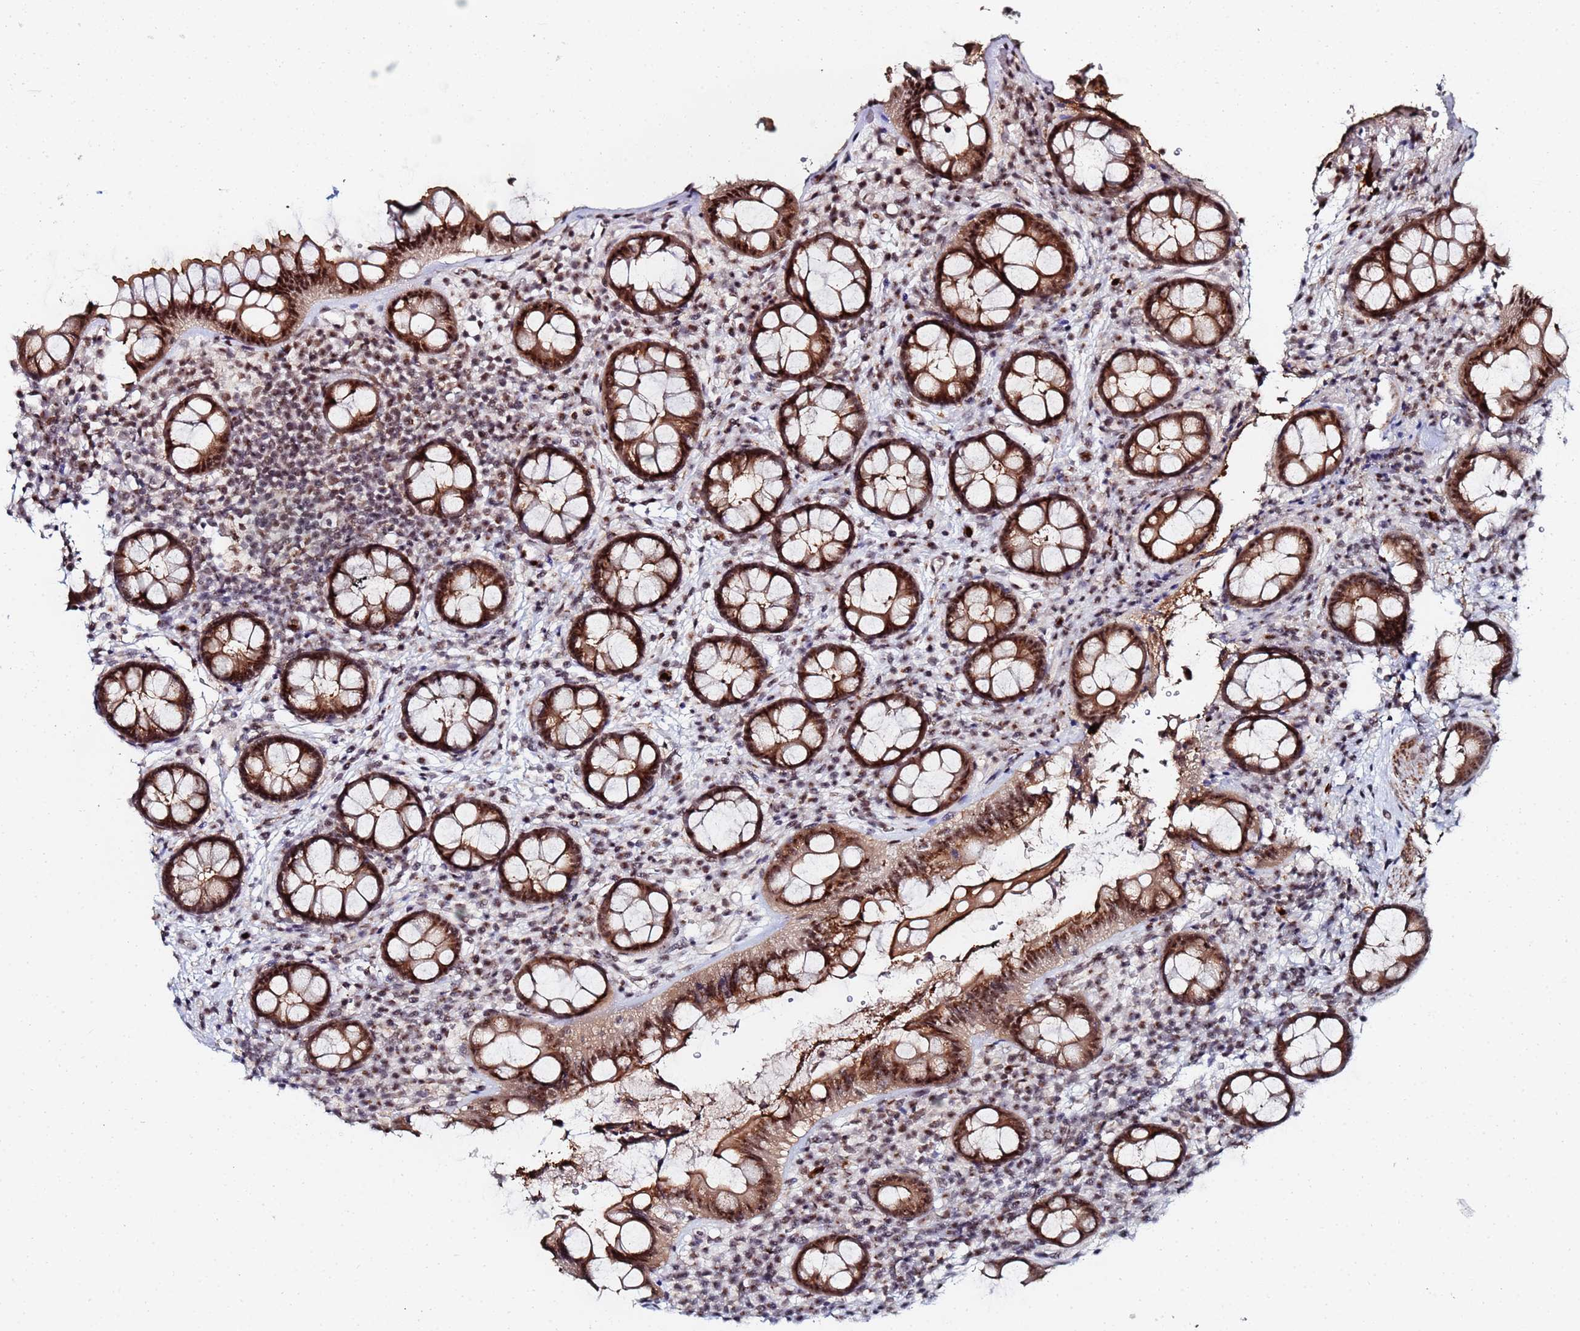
{"staining": {"intensity": "moderate", "quantity": ">75%", "location": "cytoplasmic/membranous,nuclear"}, "tissue": "rectum", "cell_type": "Glandular cells", "image_type": "normal", "snomed": [{"axis": "morphology", "description": "Normal tissue, NOS"}, {"axis": "topography", "description": "Rectum"}, {"axis": "topography", "description": "Peripheral nerve tissue"}], "caption": "Immunohistochemical staining of benign rectum reveals moderate cytoplasmic/membranous,nuclear protein staining in about >75% of glandular cells.", "gene": "MTCL1", "patient": {"sex": "female", "age": 69}}